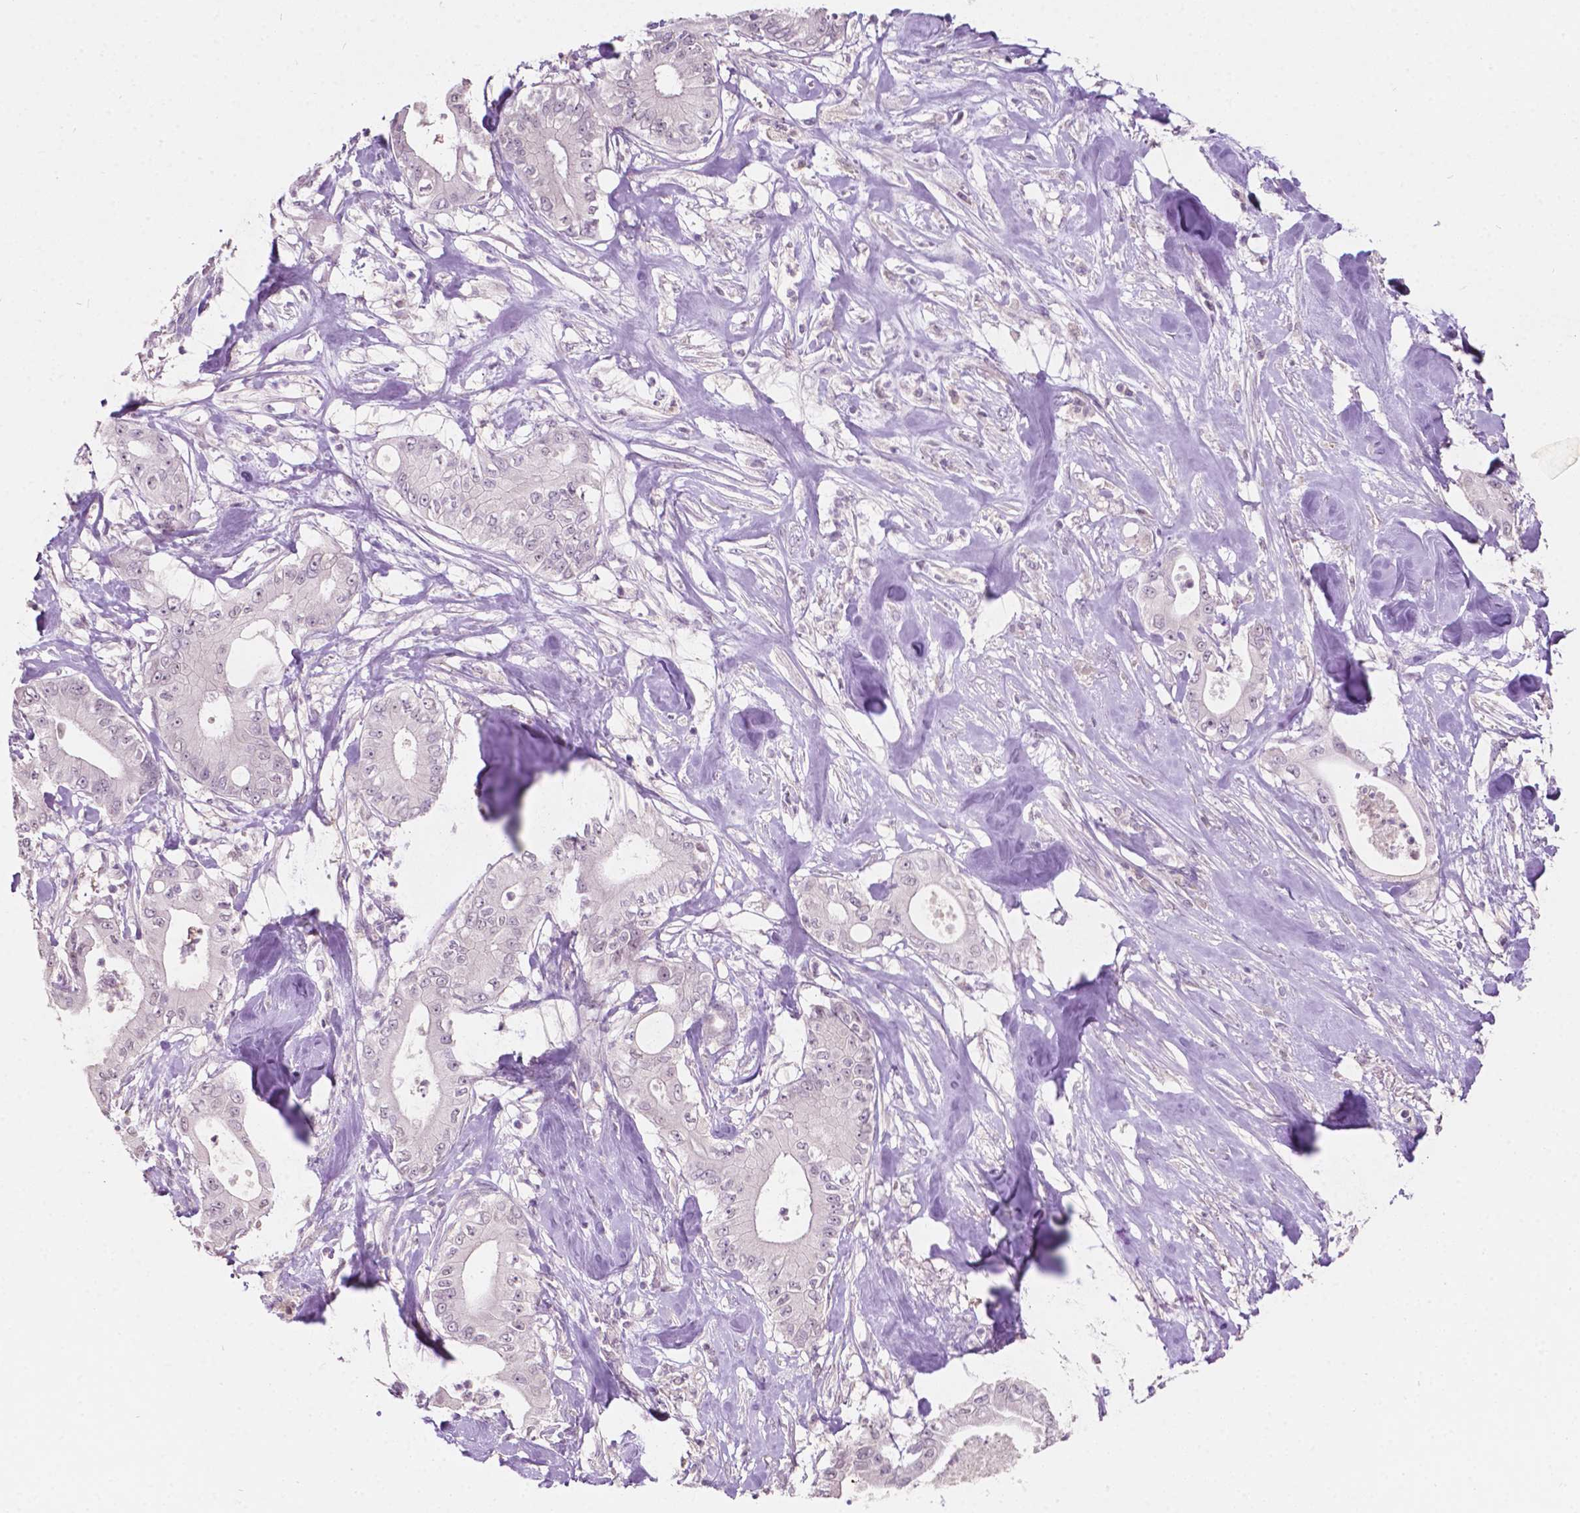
{"staining": {"intensity": "negative", "quantity": "none", "location": "none"}, "tissue": "pancreatic cancer", "cell_type": "Tumor cells", "image_type": "cancer", "snomed": [{"axis": "morphology", "description": "Adenocarcinoma, NOS"}, {"axis": "topography", "description": "Pancreas"}], "caption": "A high-resolution photomicrograph shows immunohistochemistry staining of adenocarcinoma (pancreatic), which exhibits no significant staining in tumor cells.", "gene": "TM6SF2", "patient": {"sex": "male", "age": 71}}